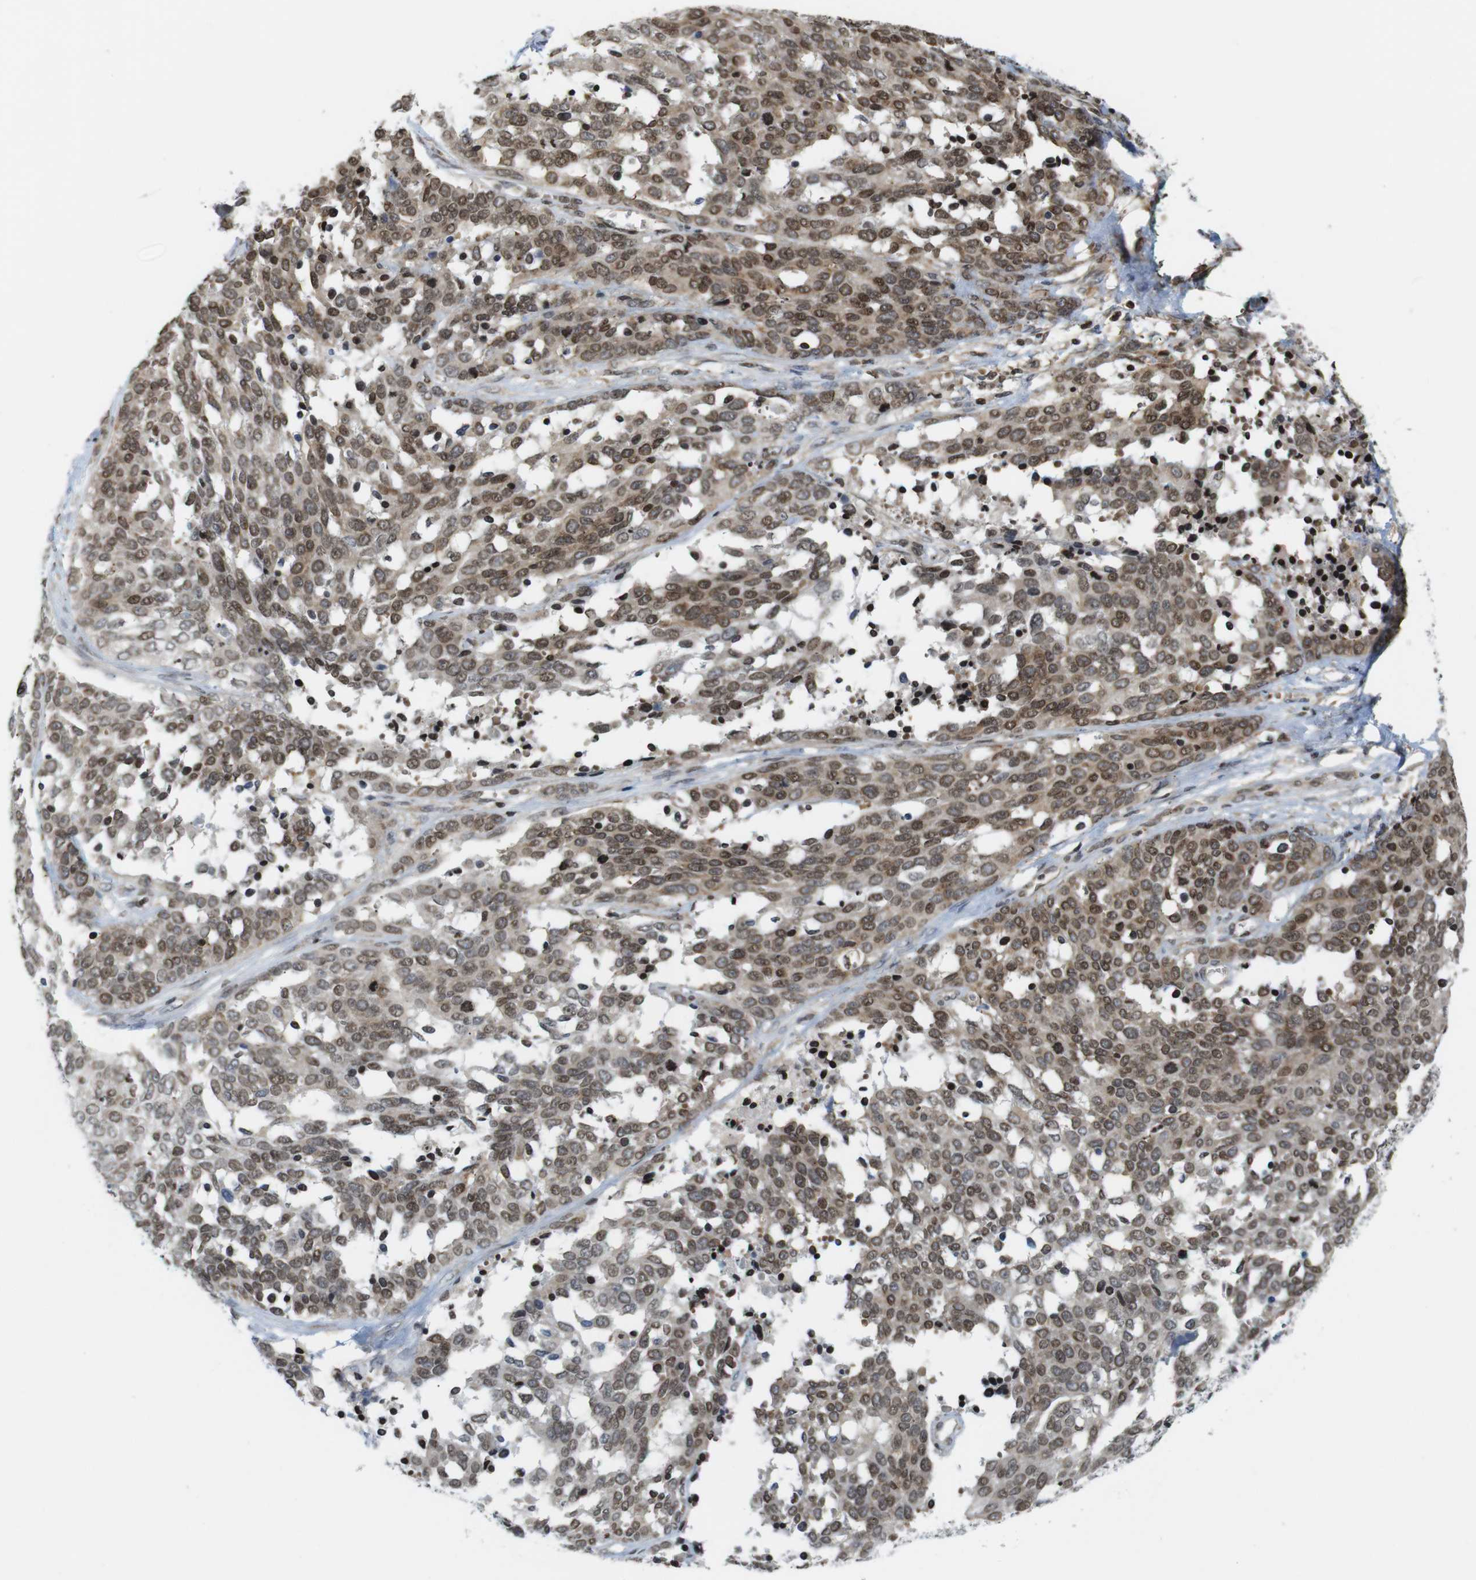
{"staining": {"intensity": "moderate", "quantity": ">75%", "location": "cytoplasmic/membranous,nuclear"}, "tissue": "ovarian cancer", "cell_type": "Tumor cells", "image_type": "cancer", "snomed": [{"axis": "morphology", "description": "Cystadenocarcinoma, serous, NOS"}, {"axis": "topography", "description": "Ovary"}], "caption": "Immunohistochemical staining of human ovarian cancer exhibits medium levels of moderate cytoplasmic/membranous and nuclear expression in about >75% of tumor cells.", "gene": "MBD1", "patient": {"sex": "female", "age": 44}}